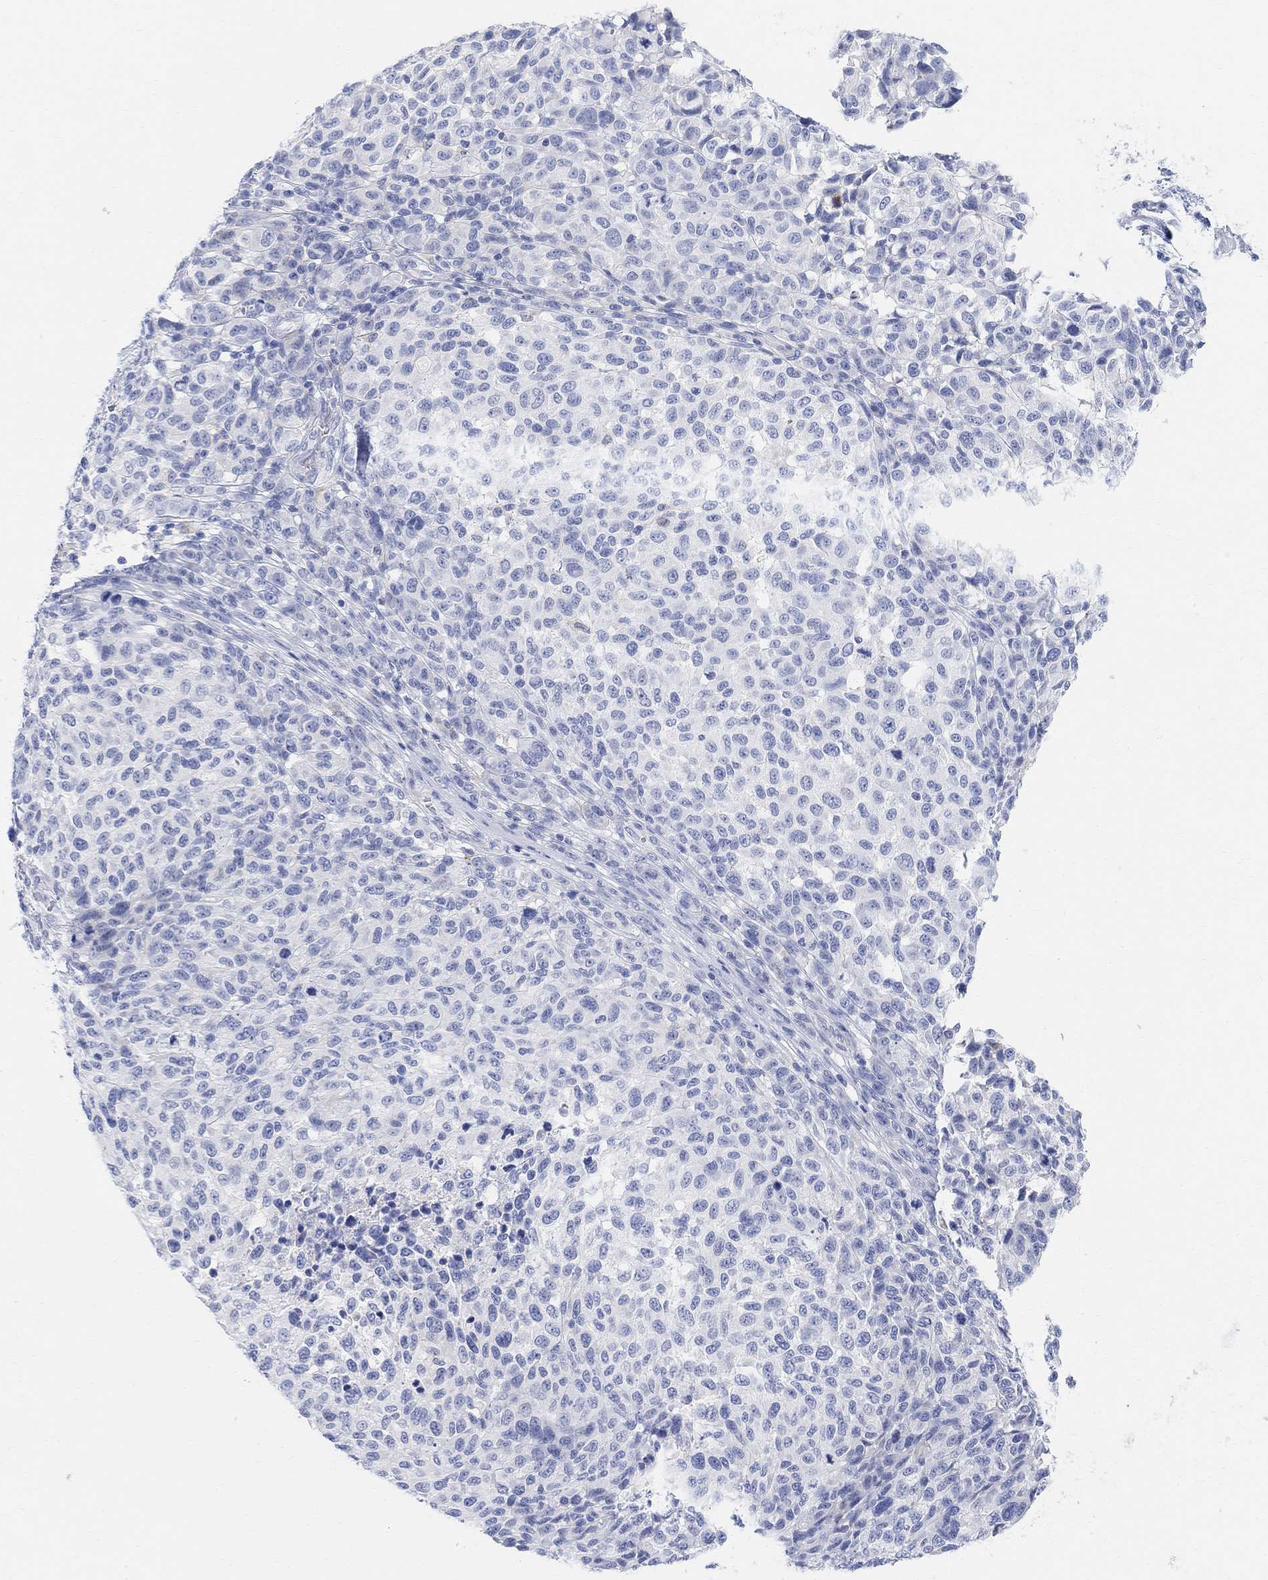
{"staining": {"intensity": "negative", "quantity": "none", "location": "none"}, "tissue": "melanoma", "cell_type": "Tumor cells", "image_type": "cancer", "snomed": [{"axis": "morphology", "description": "Malignant melanoma, NOS"}, {"axis": "topography", "description": "Skin"}], "caption": "Tumor cells are negative for brown protein staining in malignant melanoma.", "gene": "RETNLB", "patient": {"sex": "male", "age": 59}}